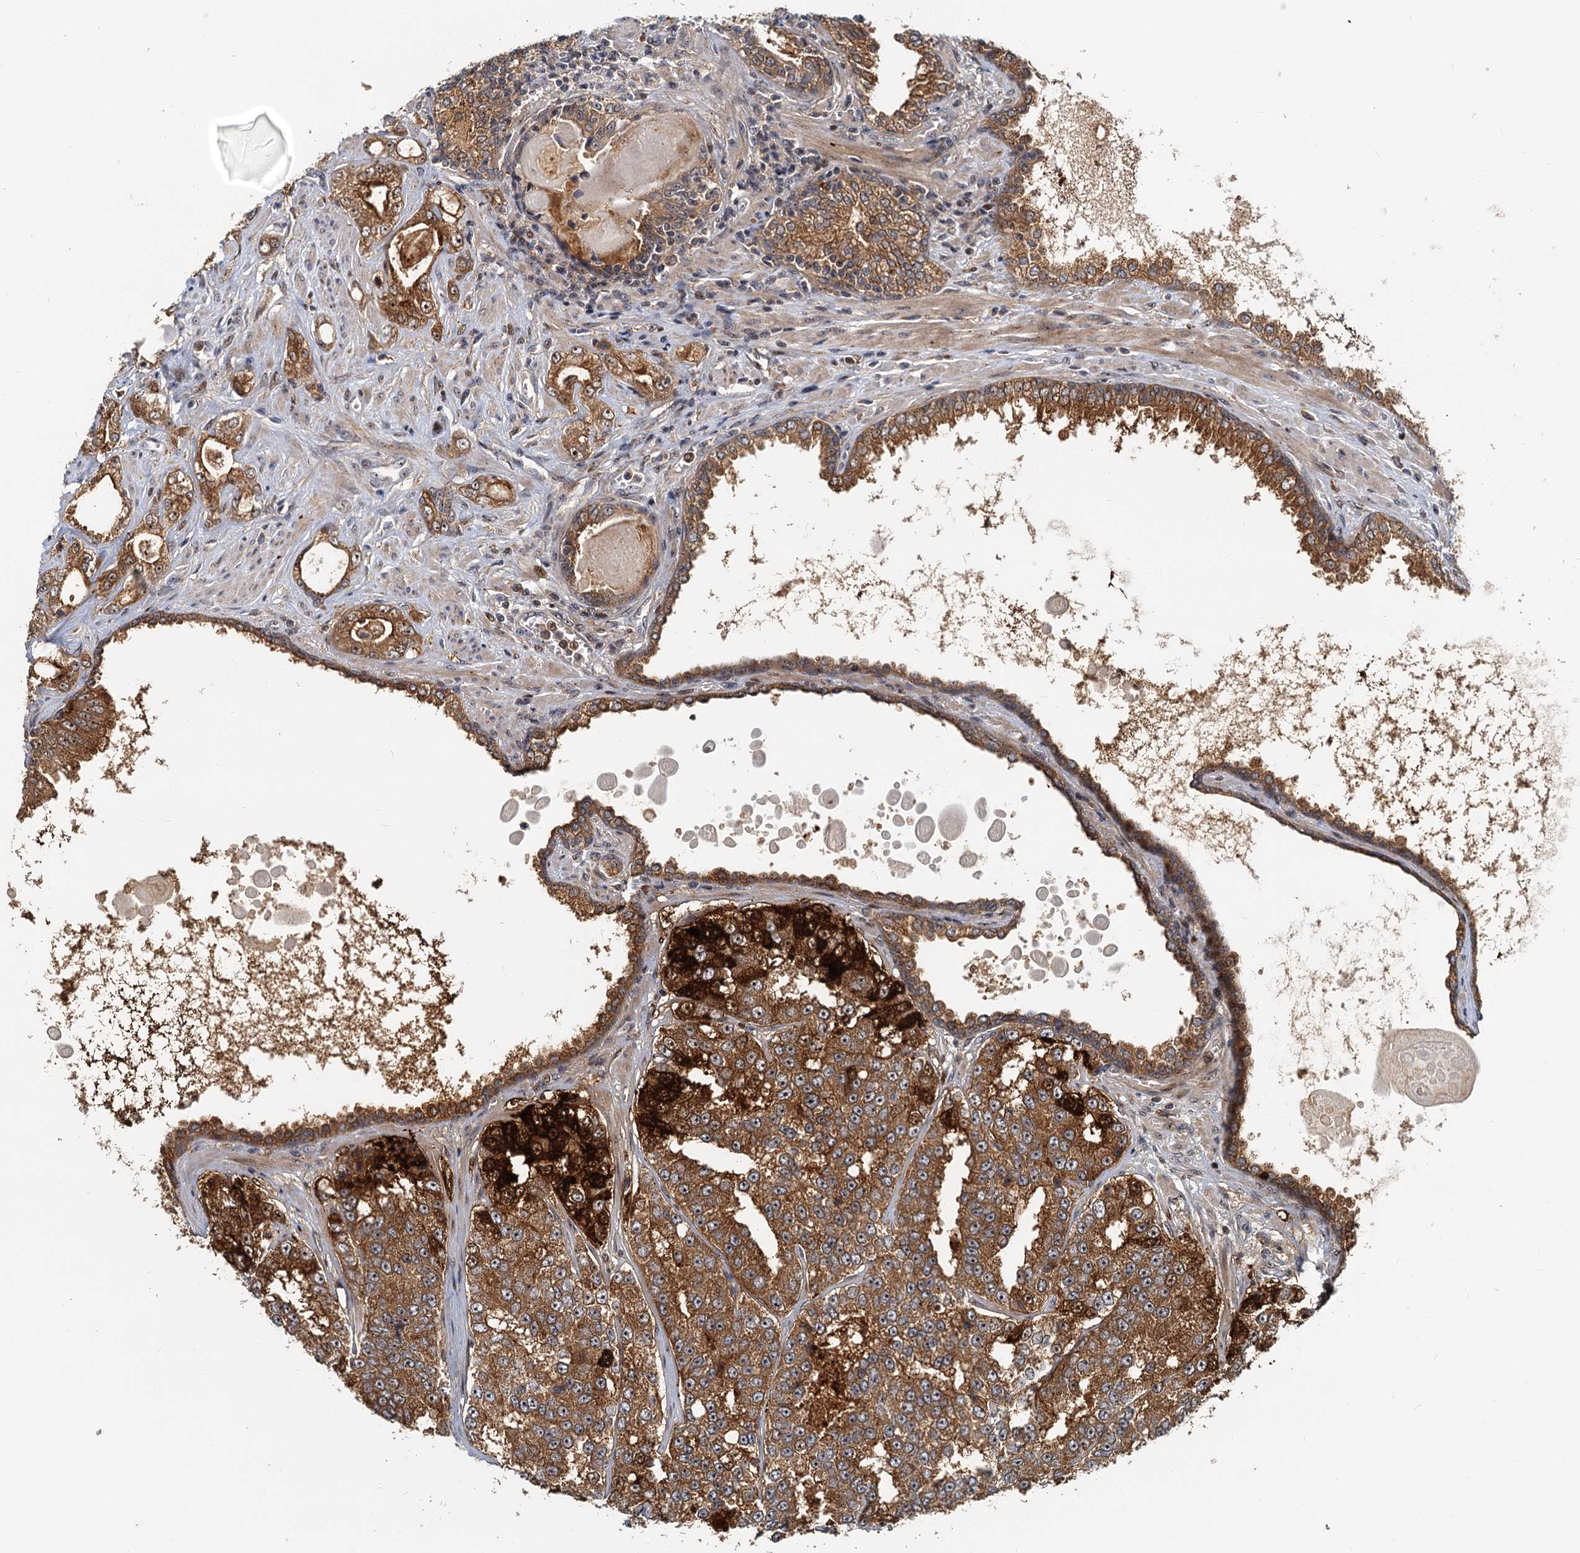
{"staining": {"intensity": "strong", "quantity": ">75%", "location": "cytoplasmic/membranous,nuclear"}, "tissue": "prostate cancer", "cell_type": "Tumor cells", "image_type": "cancer", "snomed": [{"axis": "morphology", "description": "Normal tissue, NOS"}, {"axis": "morphology", "description": "Adenocarcinoma, High grade"}, {"axis": "topography", "description": "Prostate"}], "caption": "Human prostate cancer (adenocarcinoma (high-grade)) stained for a protein (brown) shows strong cytoplasmic/membranous and nuclear positive positivity in about >75% of tumor cells.", "gene": "TOLLIP", "patient": {"sex": "male", "age": 83}}